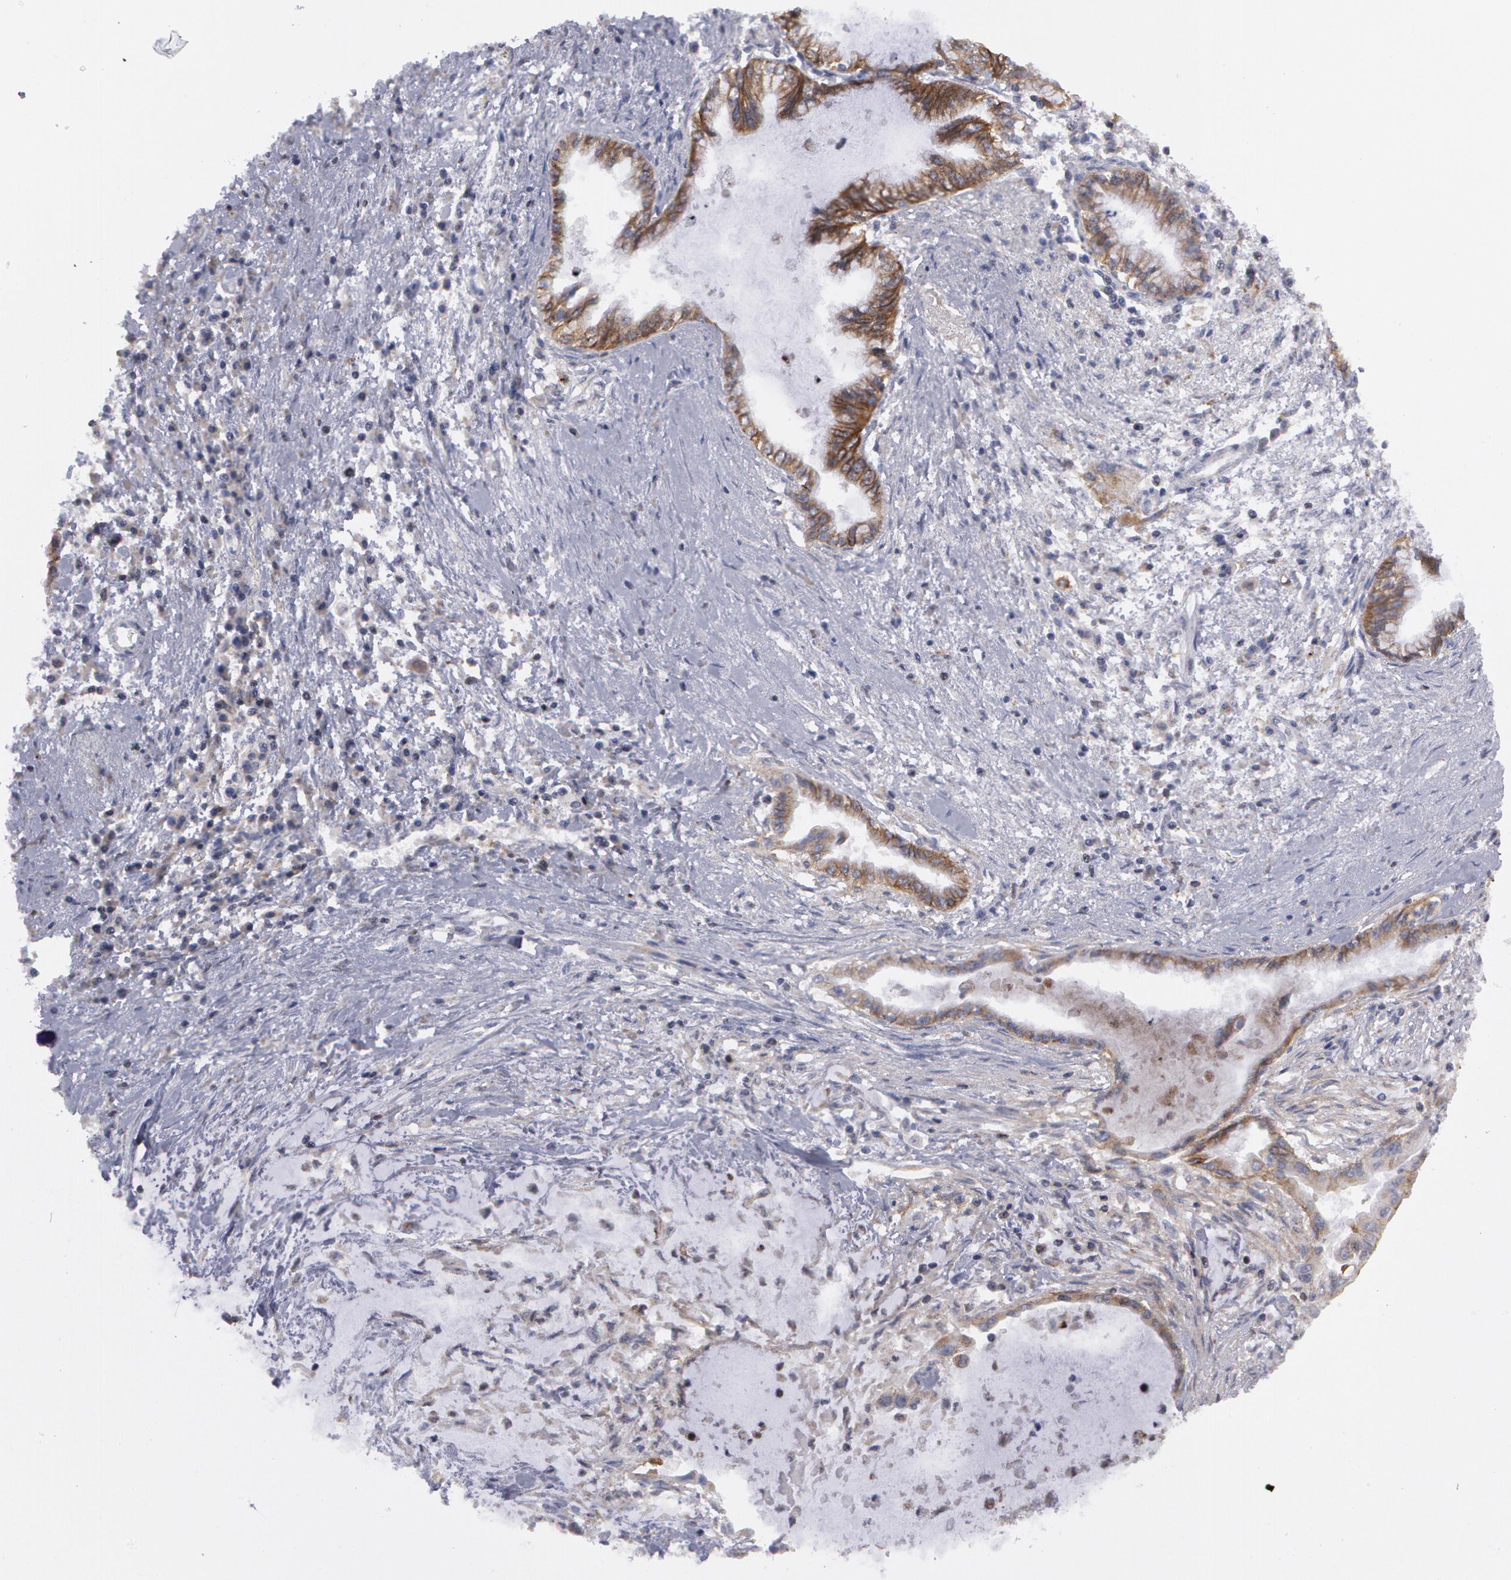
{"staining": {"intensity": "weak", "quantity": "25%-75%", "location": "cytoplasmic/membranous"}, "tissue": "pancreatic cancer", "cell_type": "Tumor cells", "image_type": "cancer", "snomed": [{"axis": "morphology", "description": "Adenocarcinoma, NOS"}, {"axis": "topography", "description": "Pancreas"}], "caption": "Protein staining by IHC shows weak cytoplasmic/membranous positivity in about 25%-75% of tumor cells in pancreatic adenocarcinoma.", "gene": "ERBB2", "patient": {"sex": "female", "age": 64}}